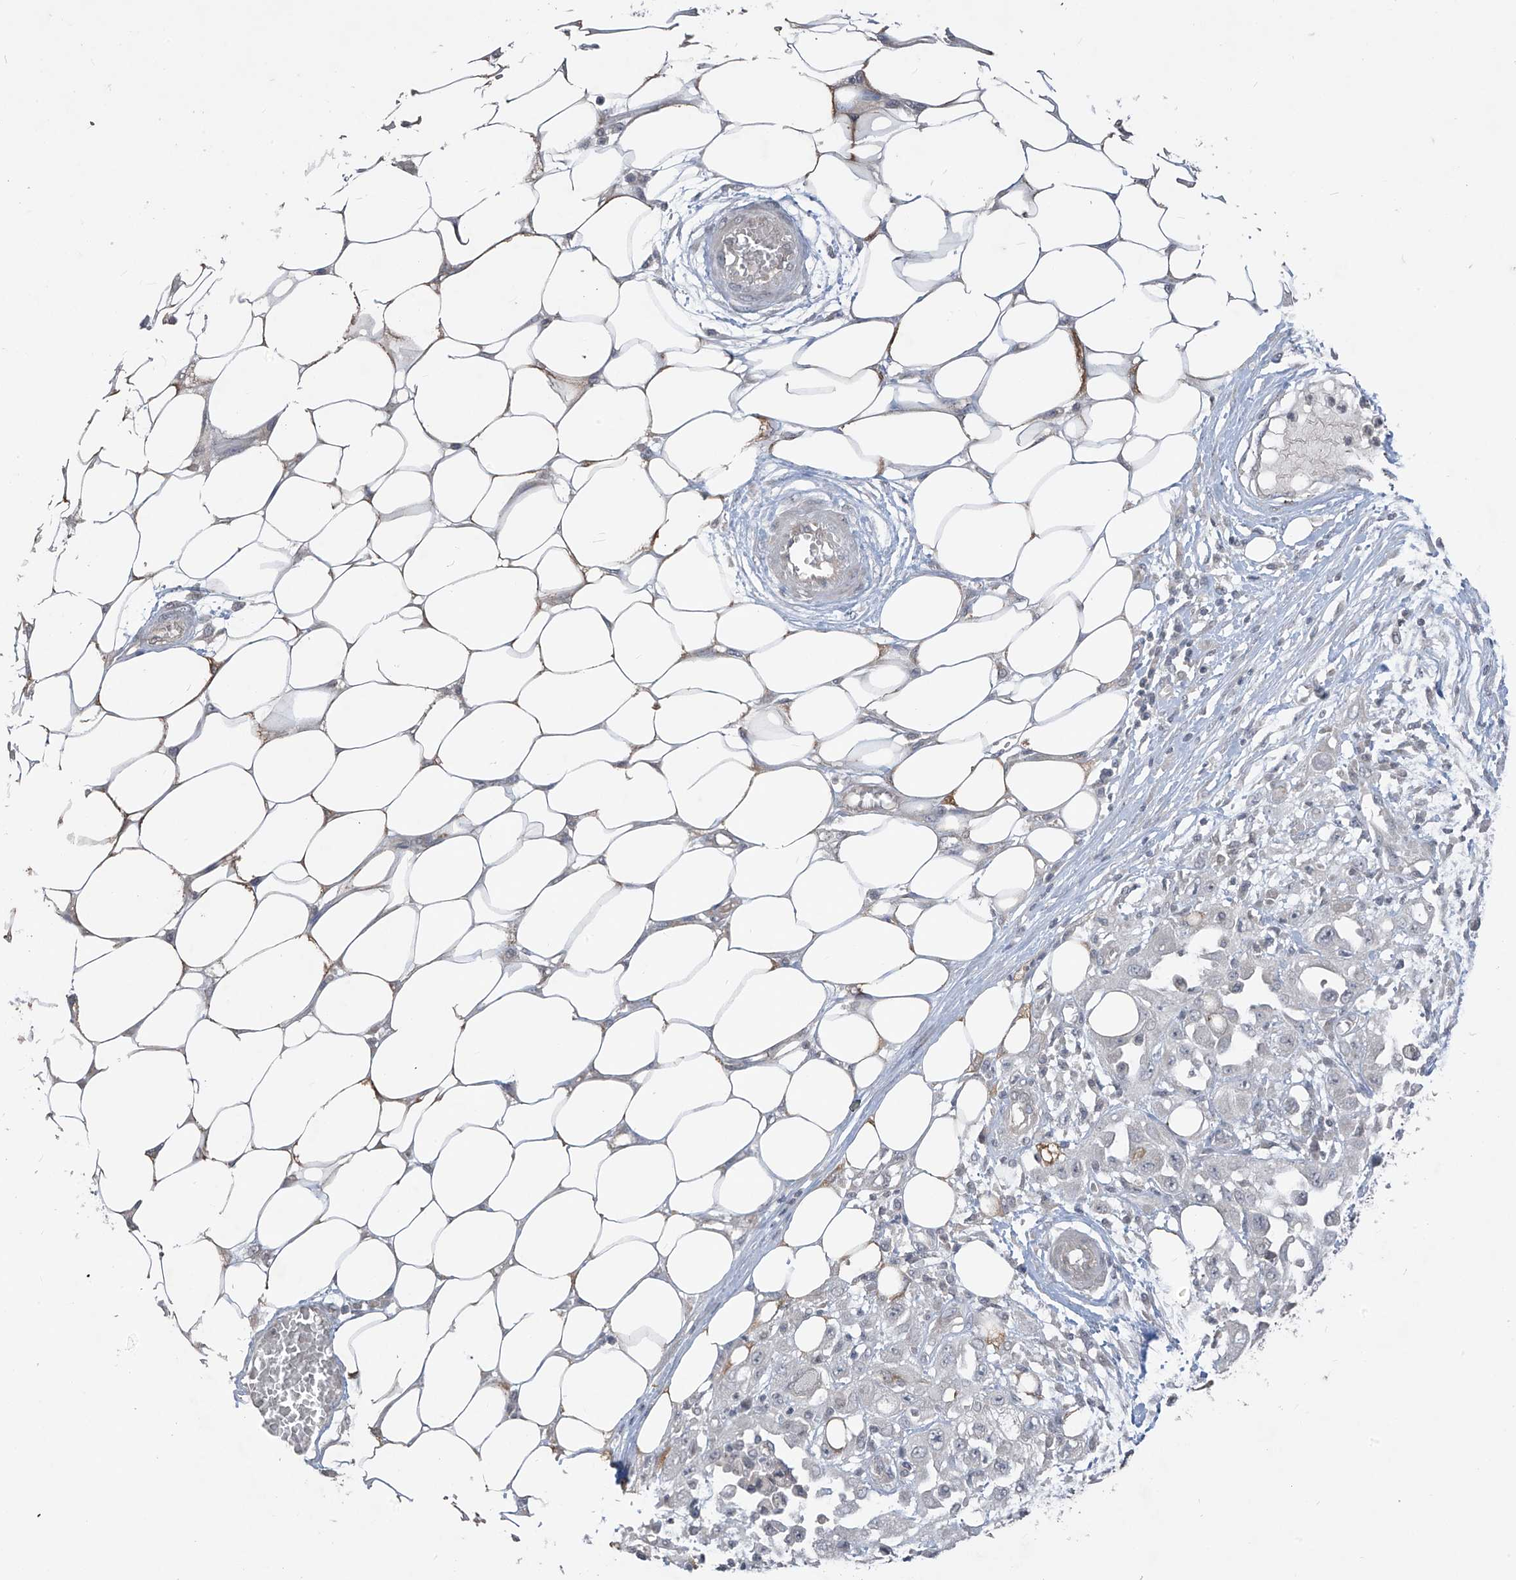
{"staining": {"intensity": "negative", "quantity": "none", "location": "none"}, "tissue": "skin cancer", "cell_type": "Tumor cells", "image_type": "cancer", "snomed": [{"axis": "morphology", "description": "Squamous cell carcinoma, NOS"}, {"axis": "morphology", "description": "Squamous cell carcinoma, metastatic, NOS"}, {"axis": "topography", "description": "Skin"}, {"axis": "topography", "description": "Lymph node"}], "caption": "Histopathology image shows no protein staining in tumor cells of metastatic squamous cell carcinoma (skin) tissue.", "gene": "DGKQ", "patient": {"sex": "male", "age": 75}}